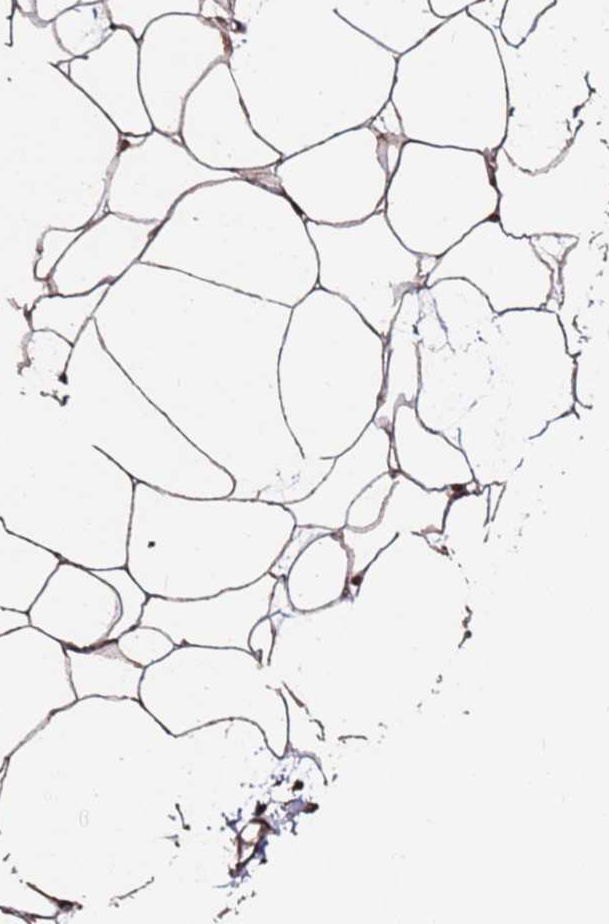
{"staining": {"intensity": "moderate", "quantity": ">75%", "location": "cytoplasmic/membranous"}, "tissue": "adipose tissue", "cell_type": "Adipocytes", "image_type": "normal", "snomed": [{"axis": "morphology", "description": "Normal tissue, NOS"}, {"axis": "topography", "description": "Breast"}], "caption": "Benign adipose tissue demonstrates moderate cytoplasmic/membranous positivity in approximately >75% of adipocytes, visualized by immunohistochemistry. The staining was performed using DAB to visualize the protein expression in brown, while the nuclei were stained in blue with hematoxylin (Magnification: 20x).", "gene": "PRR7", "patient": {"sex": "female", "age": 23}}